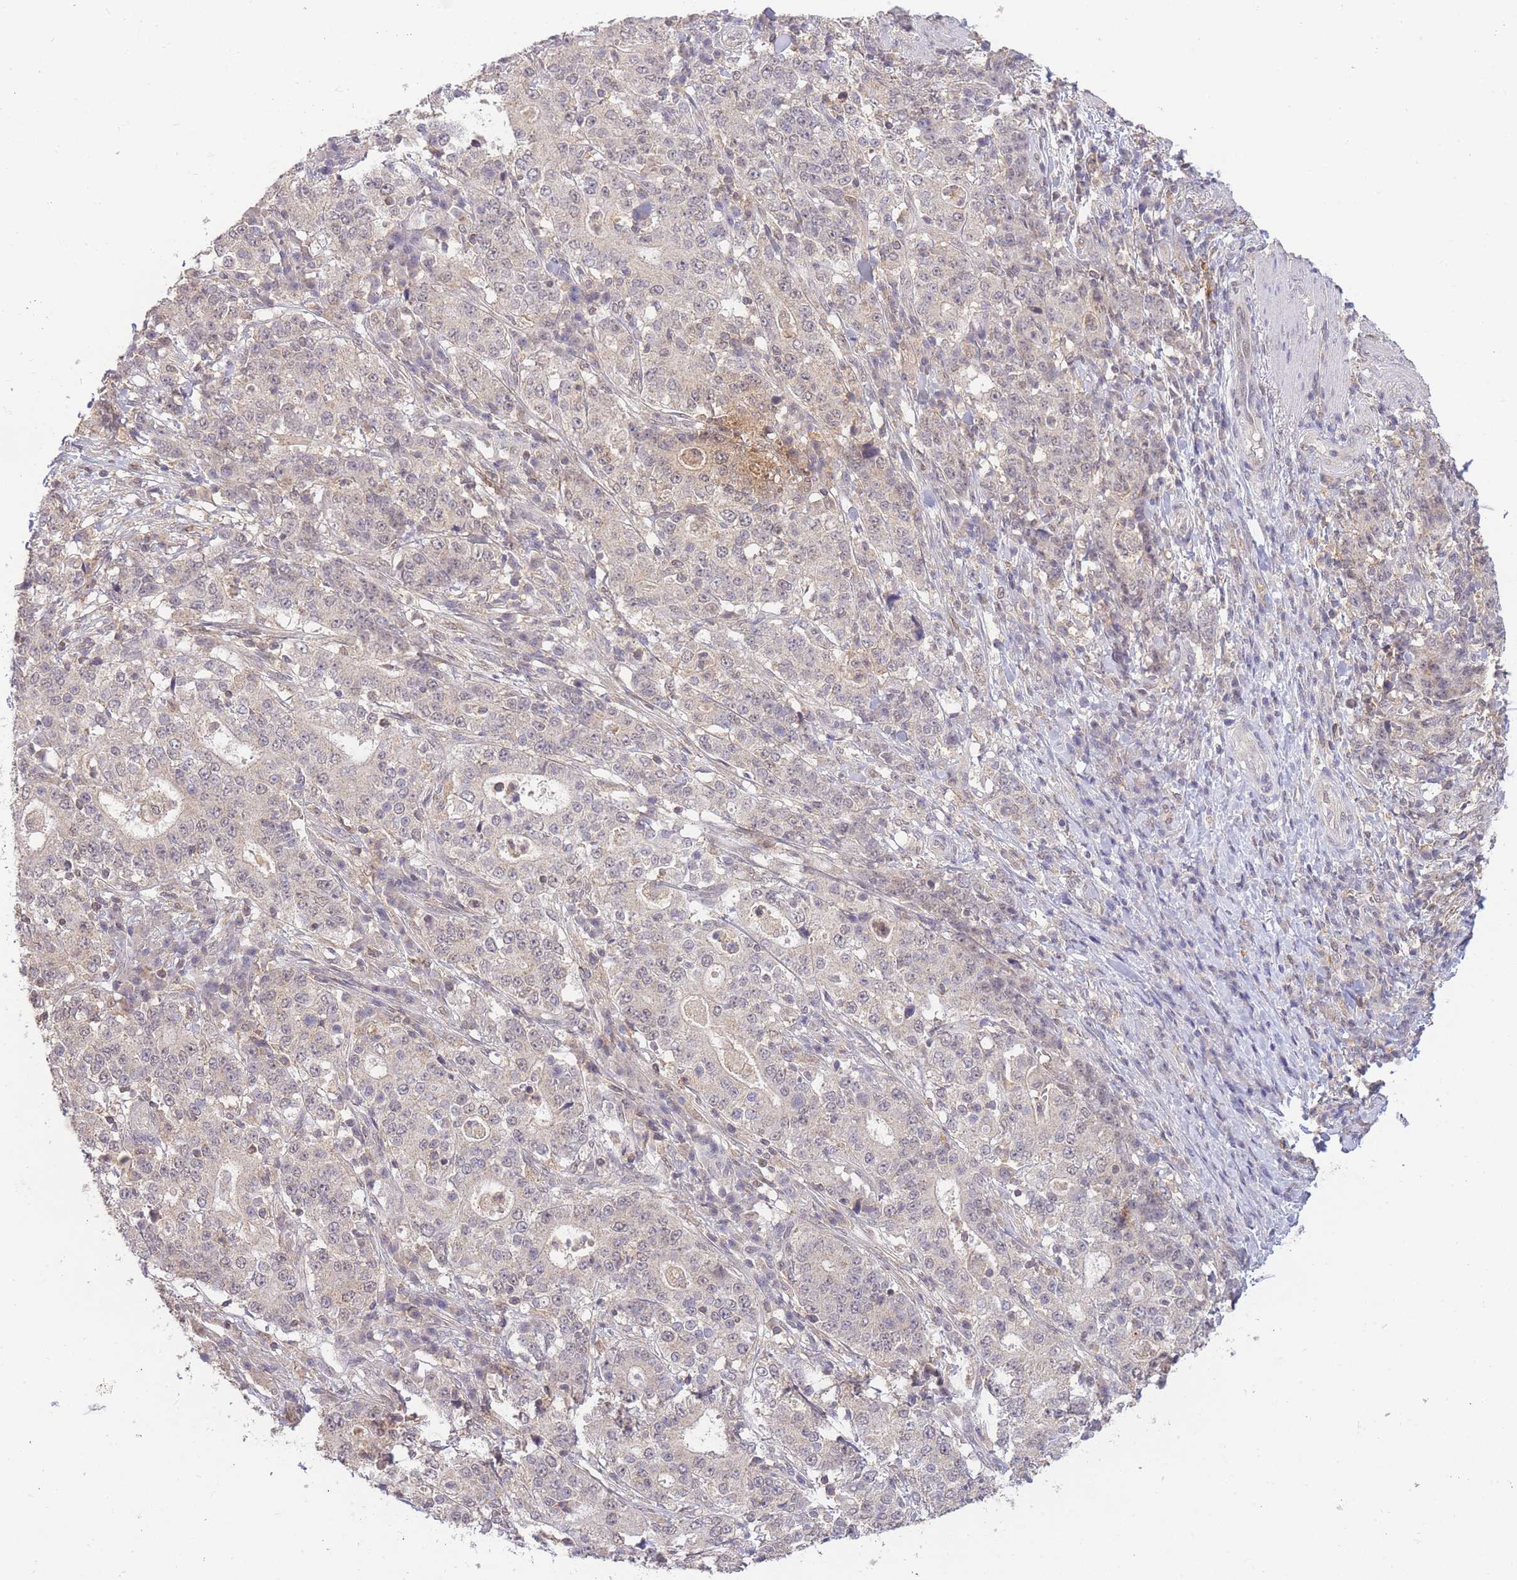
{"staining": {"intensity": "negative", "quantity": "none", "location": "none"}, "tissue": "stomach cancer", "cell_type": "Tumor cells", "image_type": "cancer", "snomed": [{"axis": "morphology", "description": "Normal tissue, NOS"}, {"axis": "morphology", "description": "Adenocarcinoma, NOS"}, {"axis": "topography", "description": "Stomach, upper"}, {"axis": "topography", "description": "Stomach"}], "caption": "The photomicrograph demonstrates no significant expression in tumor cells of adenocarcinoma (stomach).", "gene": "RNF144B", "patient": {"sex": "male", "age": 59}}